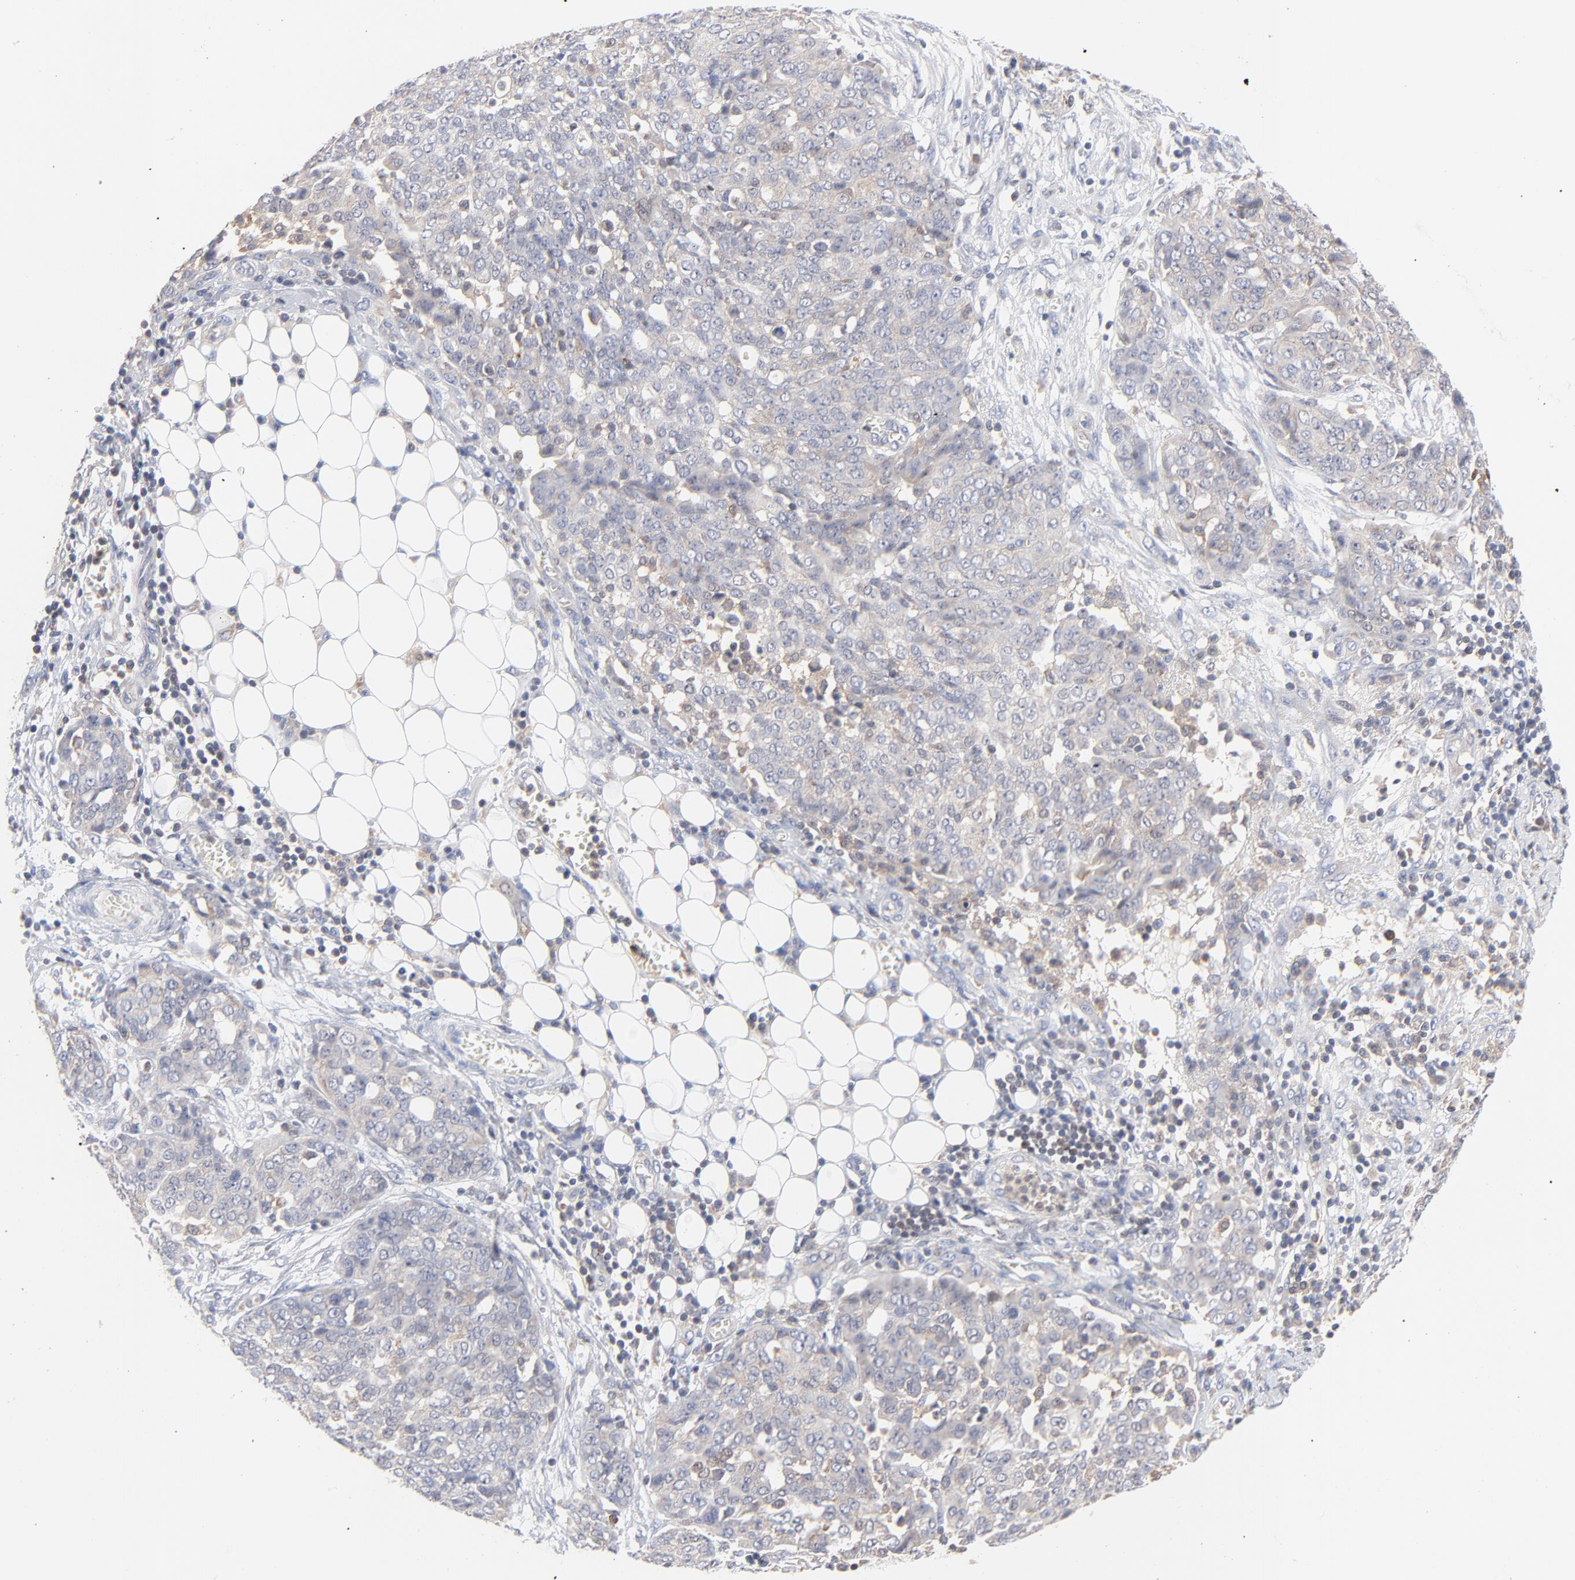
{"staining": {"intensity": "weak", "quantity": ">75%", "location": "cytoplasmic/membranous"}, "tissue": "ovarian cancer", "cell_type": "Tumor cells", "image_type": "cancer", "snomed": [{"axis": "morphology", "description": "Cystadenocarcinoma, serous, NOS"}, {"axis": "topography", "description": "Soft tissue"}, {"axis": "topography", "description": "Ovary"}], "caption": "This is a micrograph of immunohistochemistry staining of serous cystadenocarcinoma (ovarian), which shows weak expression in the cytoplasmic/membranous of tumor cells.", "gene": "CAB39L", "patient": {"sex": "female", "age": 57}}